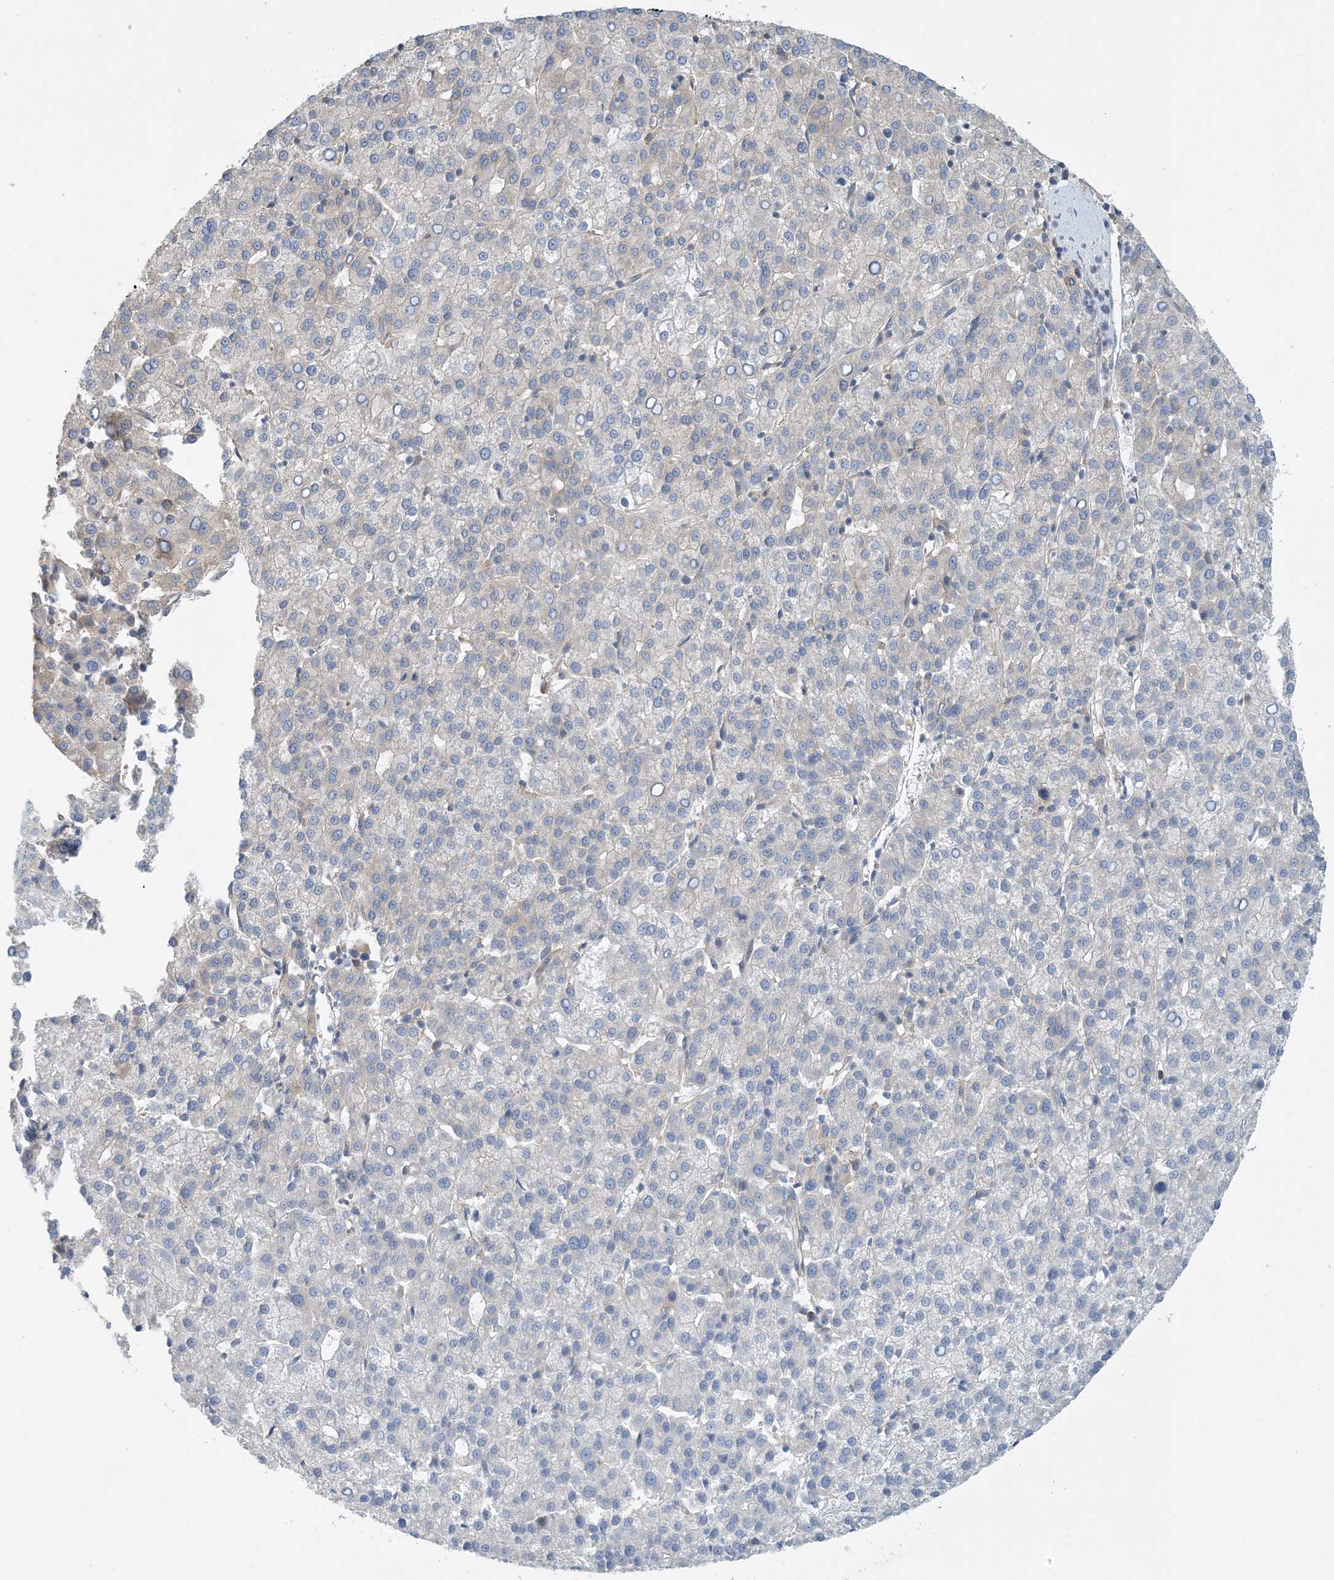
{"staining": {"intensity": "negative", "quantity": "none", "location": "none"}, "tissue": "liver cancer", "cell_type": "Tumor cells", "image_type": "cancer", "snomed": [{"axis": "morphology", "description": "Carcinoma, Hepatocellular, NOS"}, {"axis": "topography", "description": "Liver"}], "caption": "Tumor cells are negative for brown protein staining in hepatocellular carcinoma (liver).", "gene": "SIDT1", "patient": {"sex": "female", "age": 58}}